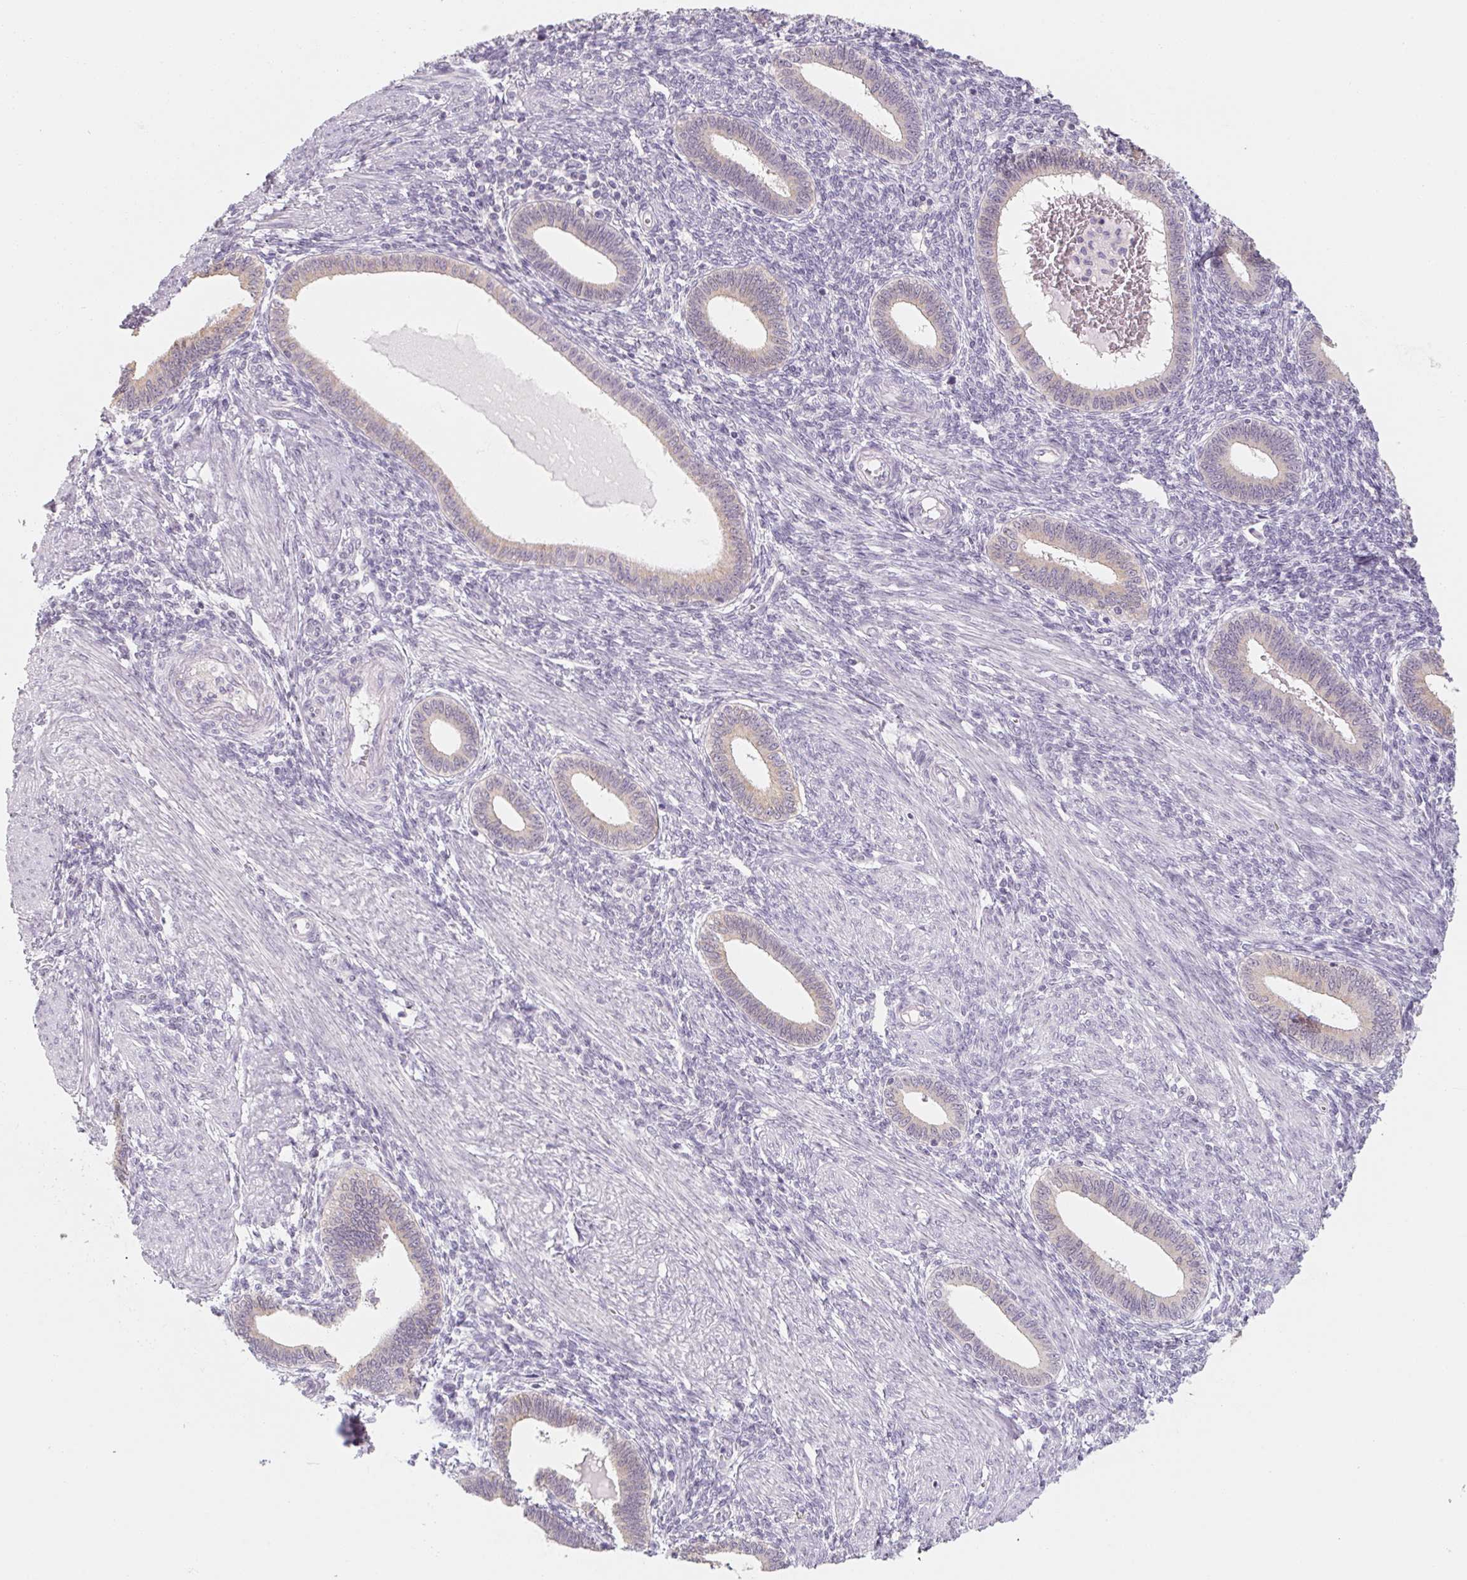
{"staining": {"intensity": "negative", "quantity": "none", "location": "none"}, "tissue": "endometrium", "cell_type": "Cells in endometrial stroma", "image_type": "normal", "snomed": [{"axis": "morphology", "description": "Normal tissue, NOS"}, {"axis": "topography", "description": "Endometrium"}], "caption": "Image shows no significant protein positivity in cells in endometrial stroma of benign endometrium. Nuclei are stained in blue.", "gene": "CAPZA3", "patient": {"sex": "female", "age": 42}}